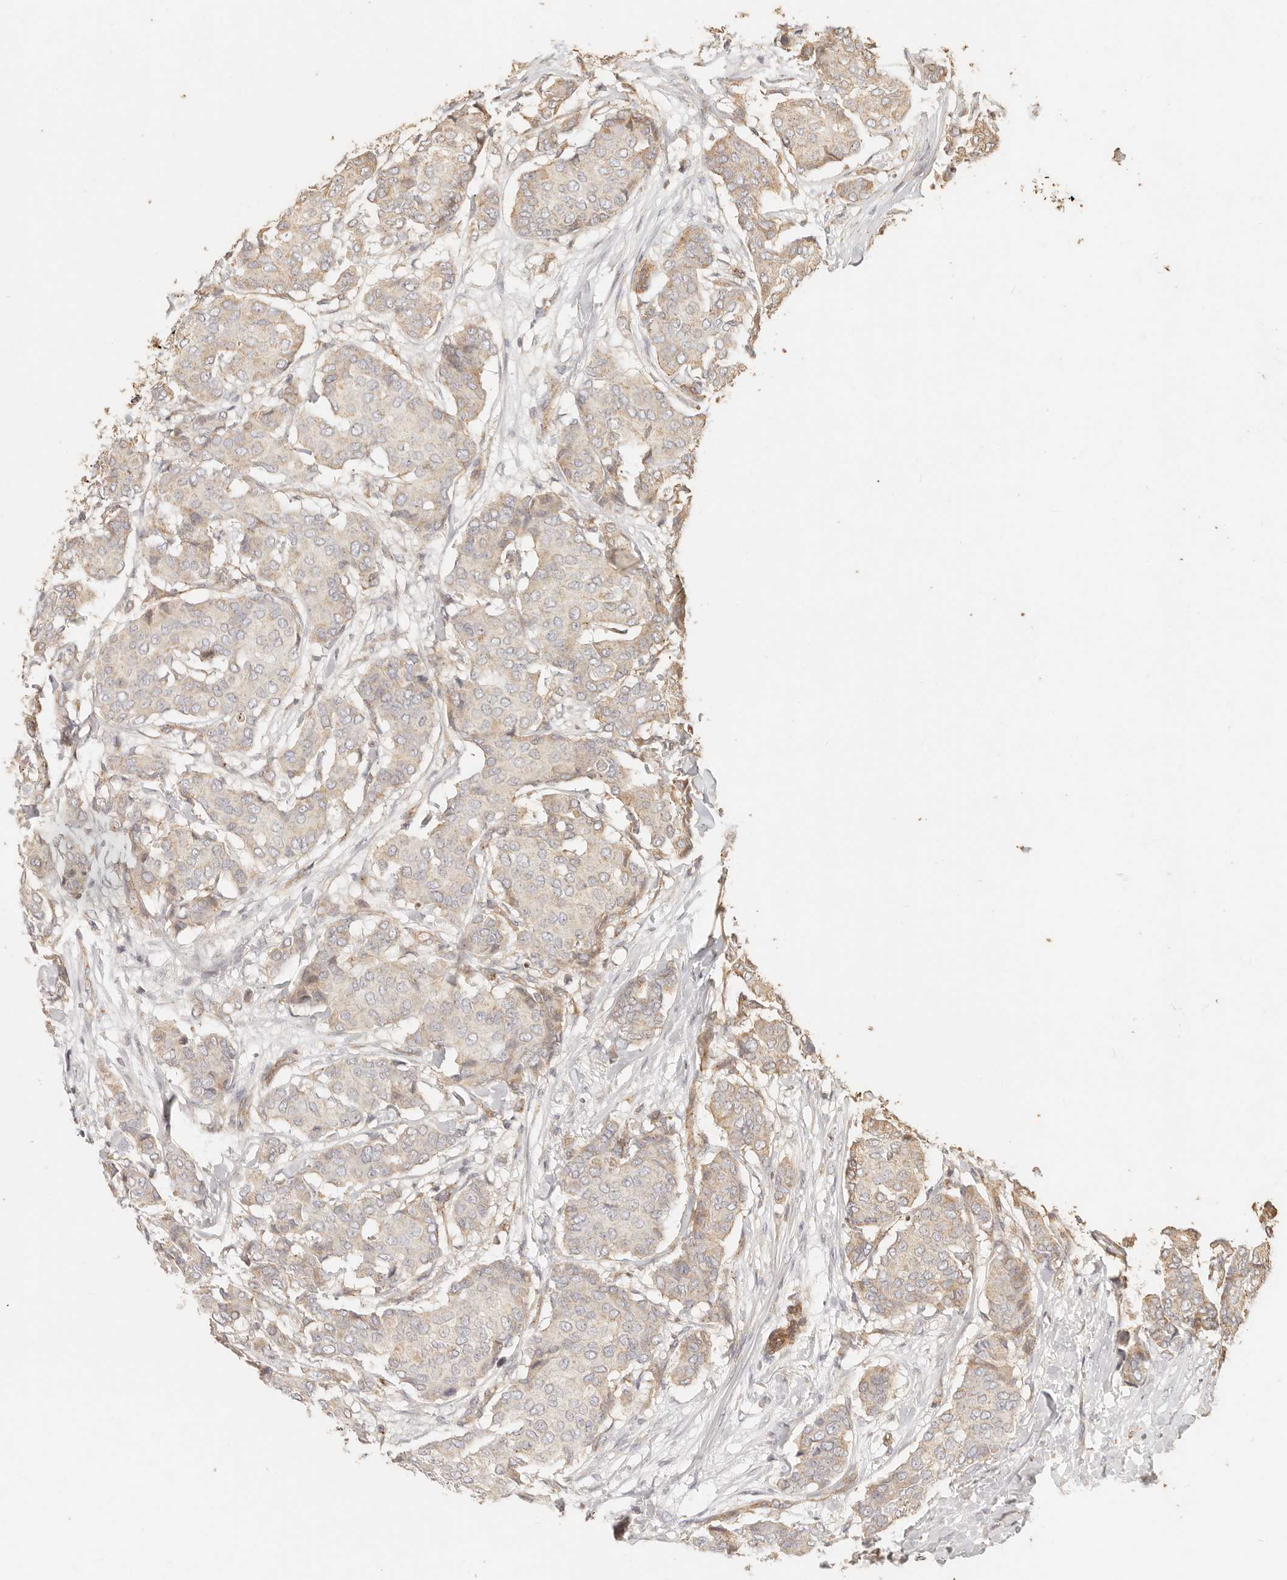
{"staining": {"intensity": "weak", "quantity": "<25%", "location": "cytoplasmic/membranous"}, "tissue": "breast cancer", "cell_type": "Tumor cells", "image_type": "cancer", "snomed": [{"axis": "morphology", "description": "Duct carcinoma"}, {"axis": "topography", "description": "Breast"}], "caption": "Tumor cells show no significant protein positivity in breast cancer (intraductal carcinoma).", "gene": "PTPN22", "patient": {"sex": "female", "age": 75}}